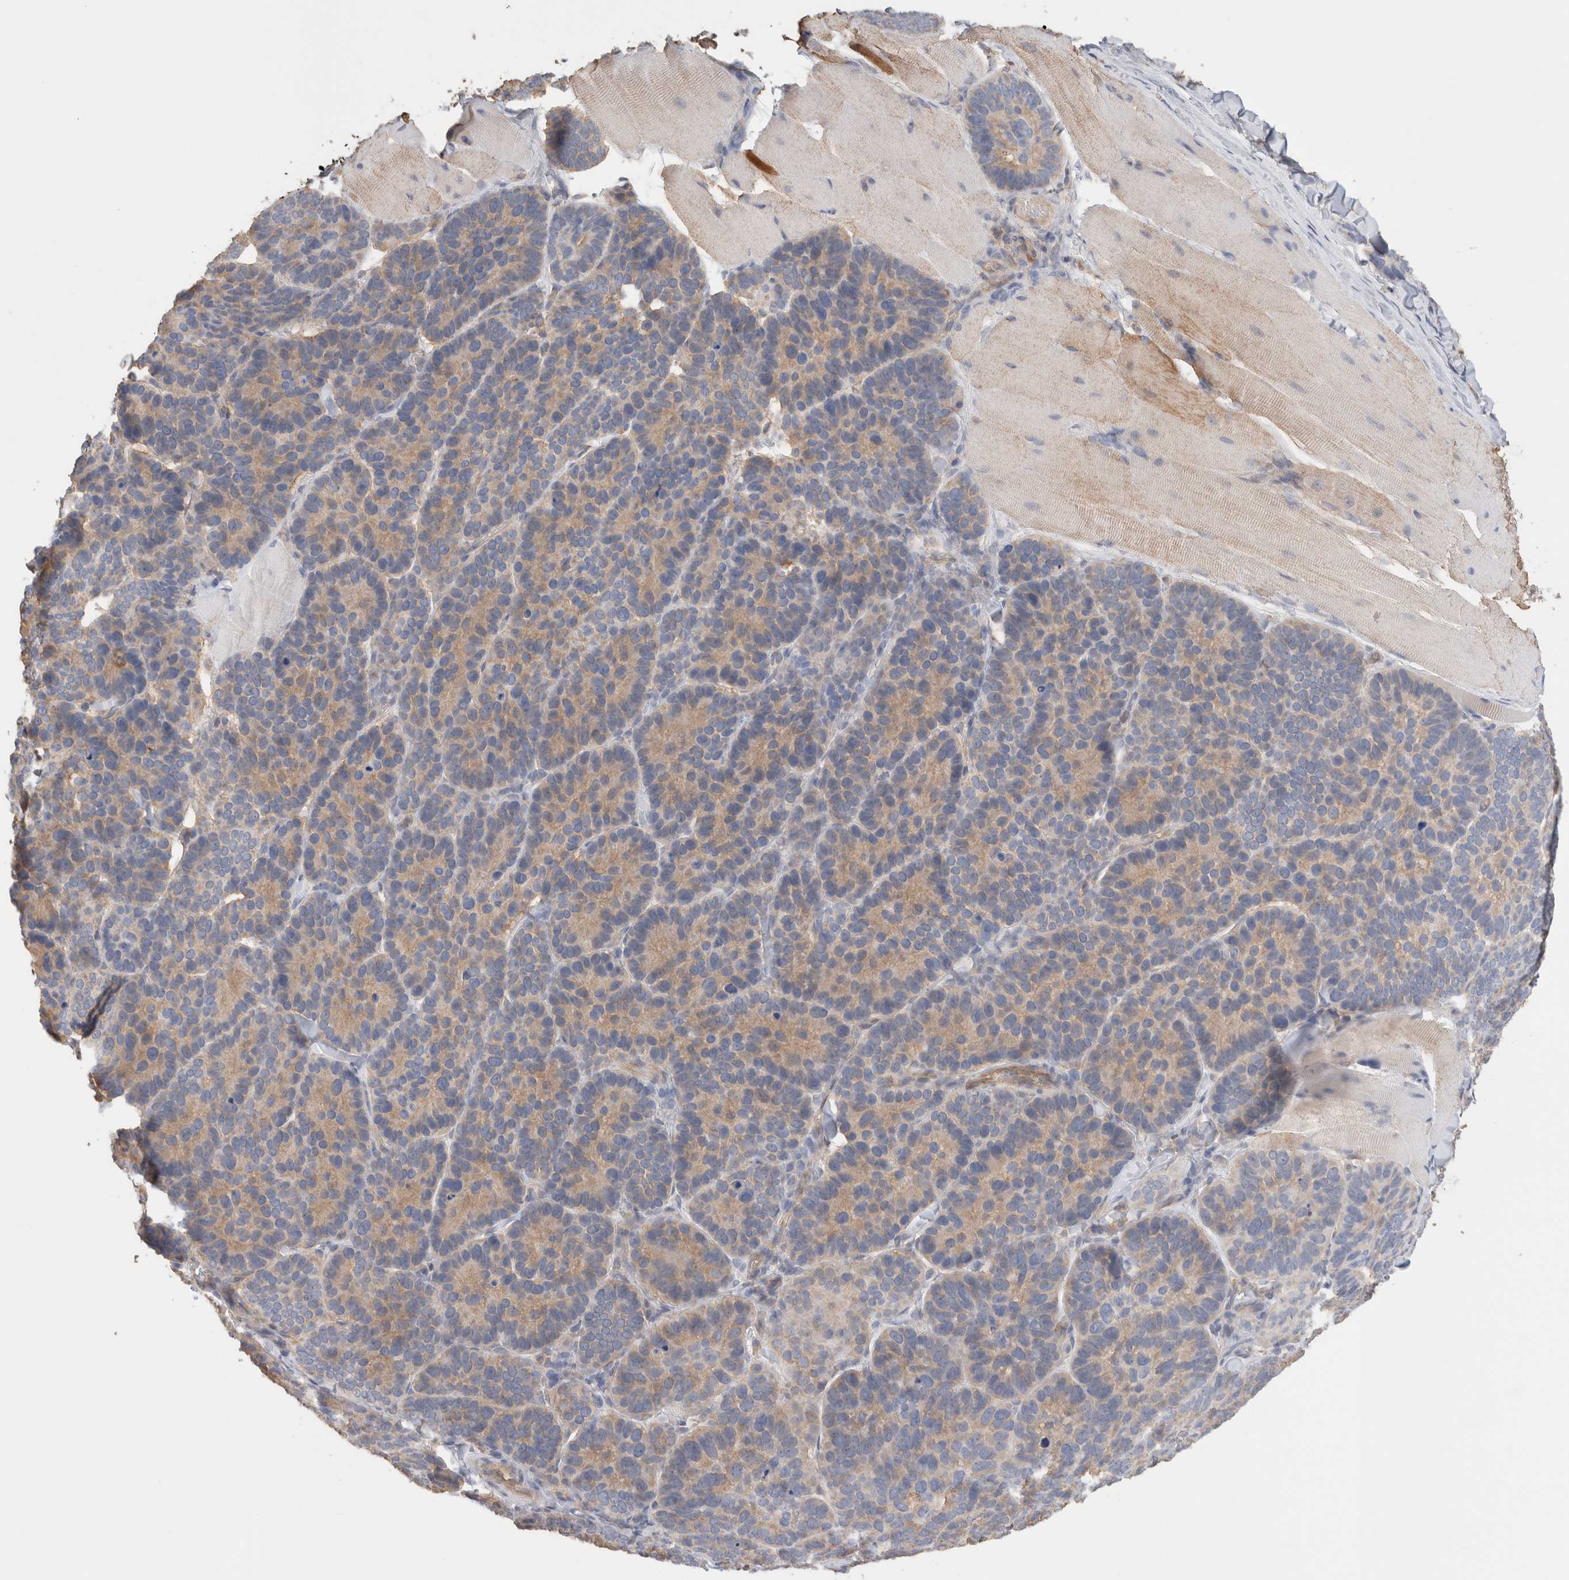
{"staining": {"intensity": "weak", "quantity": "25%-75%", "location": "cytoplasmic/membranous"}, "tissue": "skin cancer", "cell_type": "Tumor cells", "image_type": "cancer", "snomed": [{"axis": "morphology", "description": "Basal cell carcinoma"}, {"axis": "topography", "description": "Skin"}], "caption": "A high-resolution image shows IHC staining of skin basal cell carcinoma, which exhibits weak cytoplasmic/membranous staining in approximately 25%-75% of tumor cells.", "gene": "CFAP418", "patient": {"sex": "male", "age": 62}}